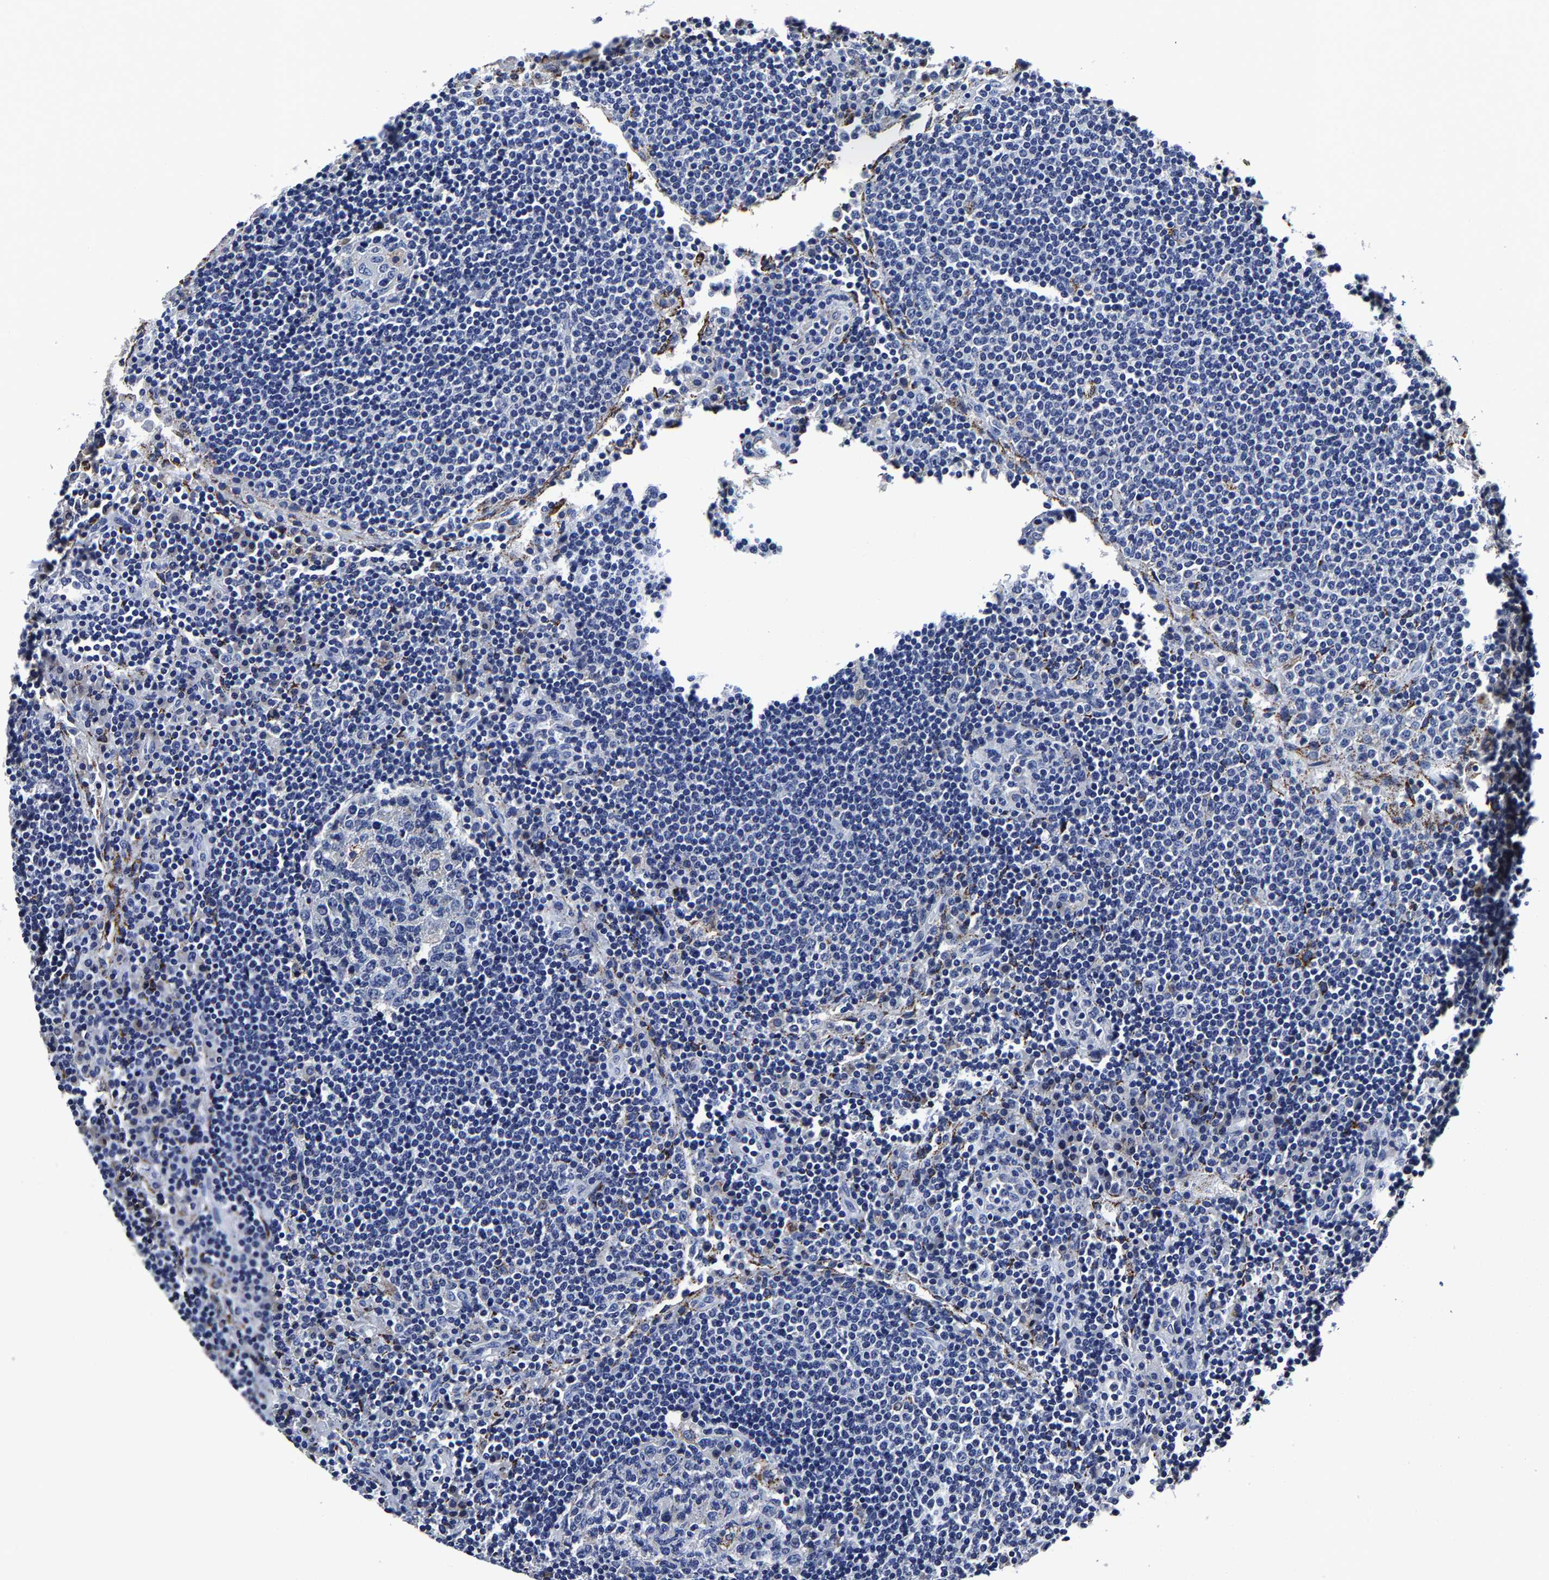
{"staining": {"intensity": "negative", "quantity": "none", "location": "none"}, "tissue": "lymph node", "cell_type": "Germinal center cells", "image_type": "normal", "snomed": [{"axis": "morphology", "description": "Normal tissue, NOS"}, {"axis": "topography", "description": "Lymph node"}], "caption": "A micrograph of lymph node stained for a protein reveals no brown staining in germinal center cells. (DAB (3,3'-diaminobenzidine) immunohistochemistry with hematoxylin counter stain).", "gene": "PSPH", "patient": {"sex": "female", "age": 53}}